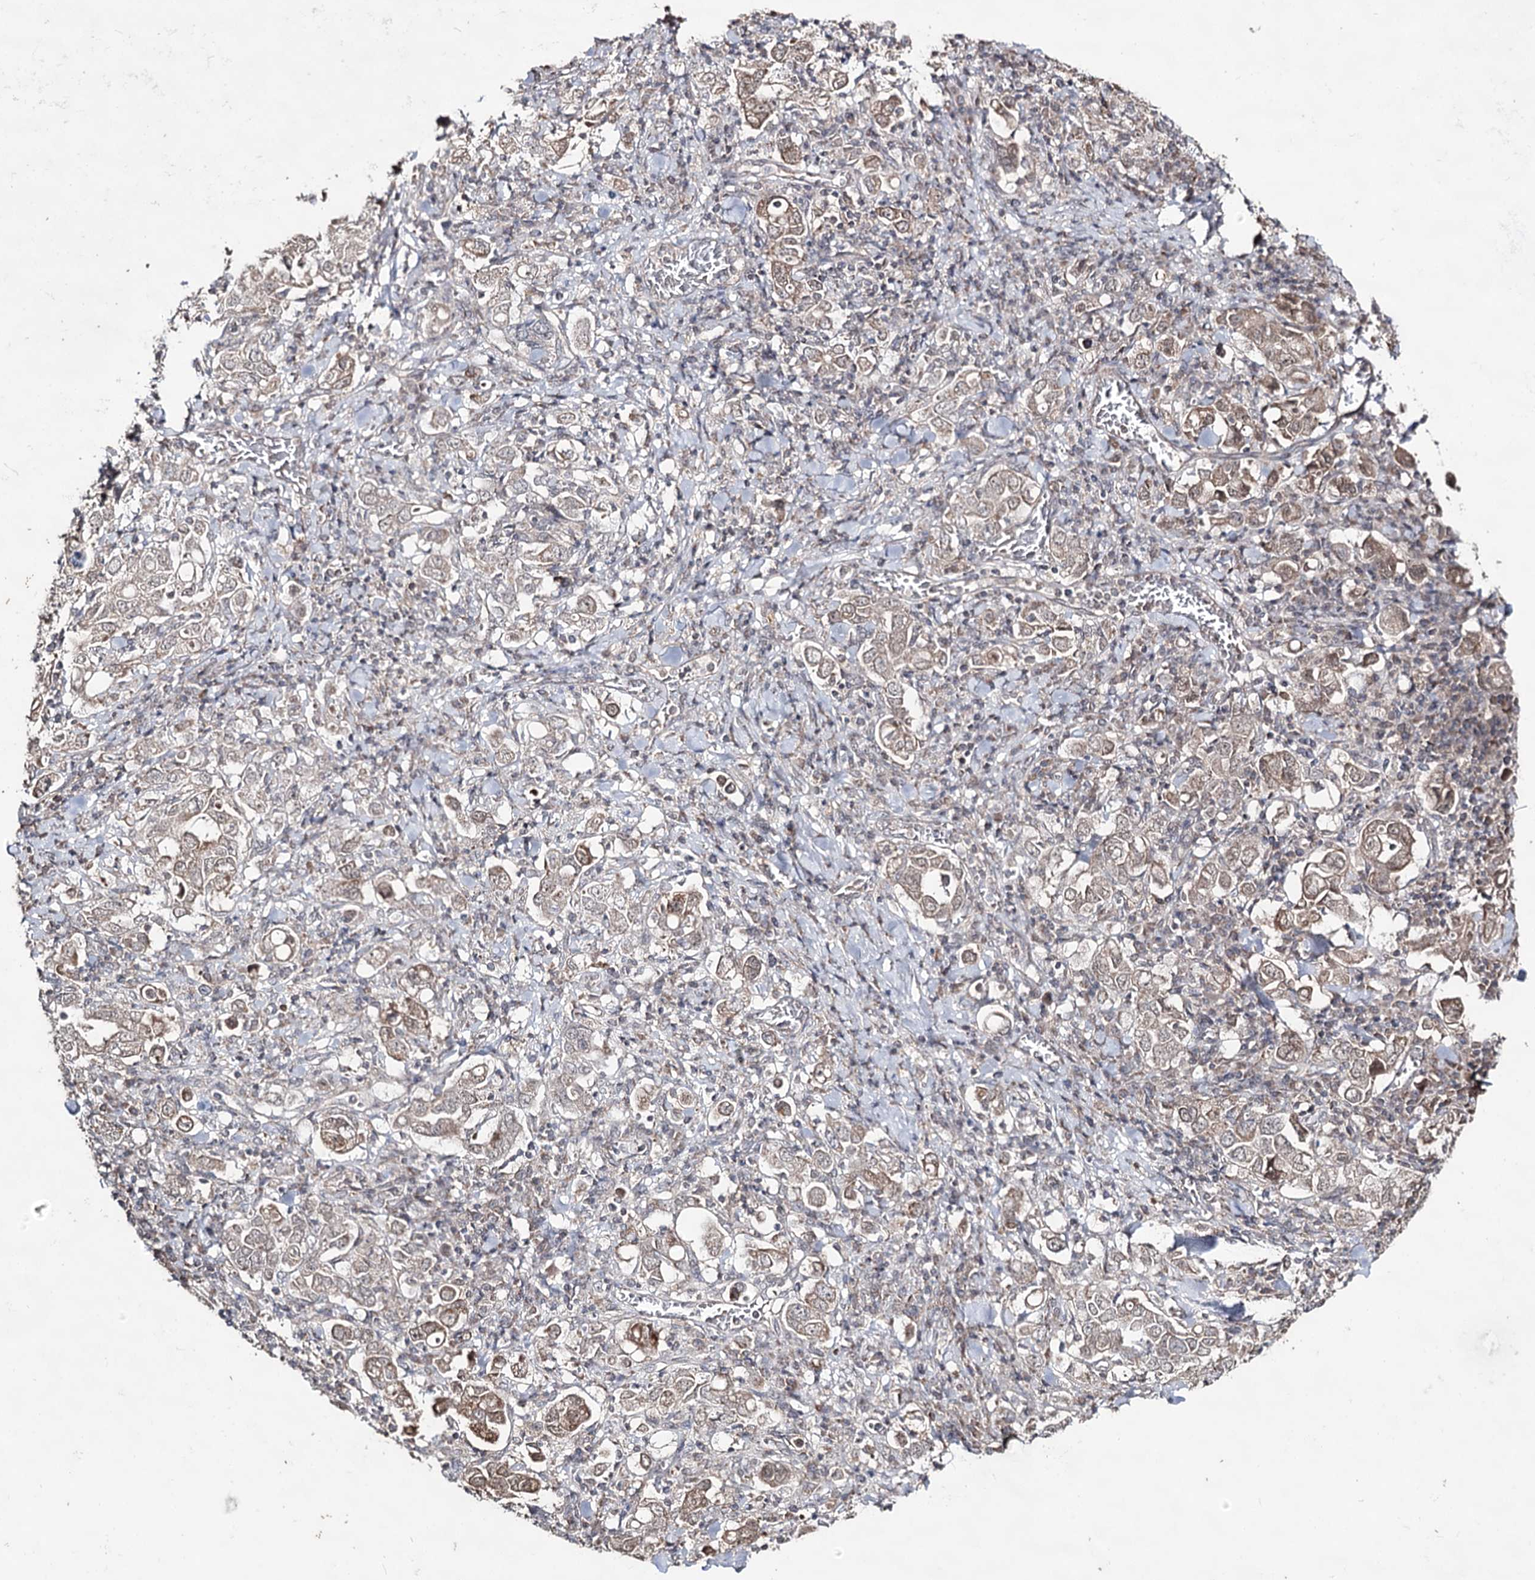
{"staining": {"intensity": "moderate", "quantity": ">75%", "location": "cytoplasmic/membranous"}, "tissue": "stomach cancer", "cell_type": "Tumor cells", "image_type": "cancer", "snomed": [{"axis": "morphology", "description": "Adenocarcinoma, NOS"}, {"axis": "topography", "description": "Stomach, upper"}], "caption": "Protein expression by immunohistochemistry (IHC) exhibits moderate cytoplasmic/membranous staining in approximately >75% of tumor cells in stomach adenocarcinoma.", "gene": "ACTR6", "patient": {"sex": "male", "age": 62}}